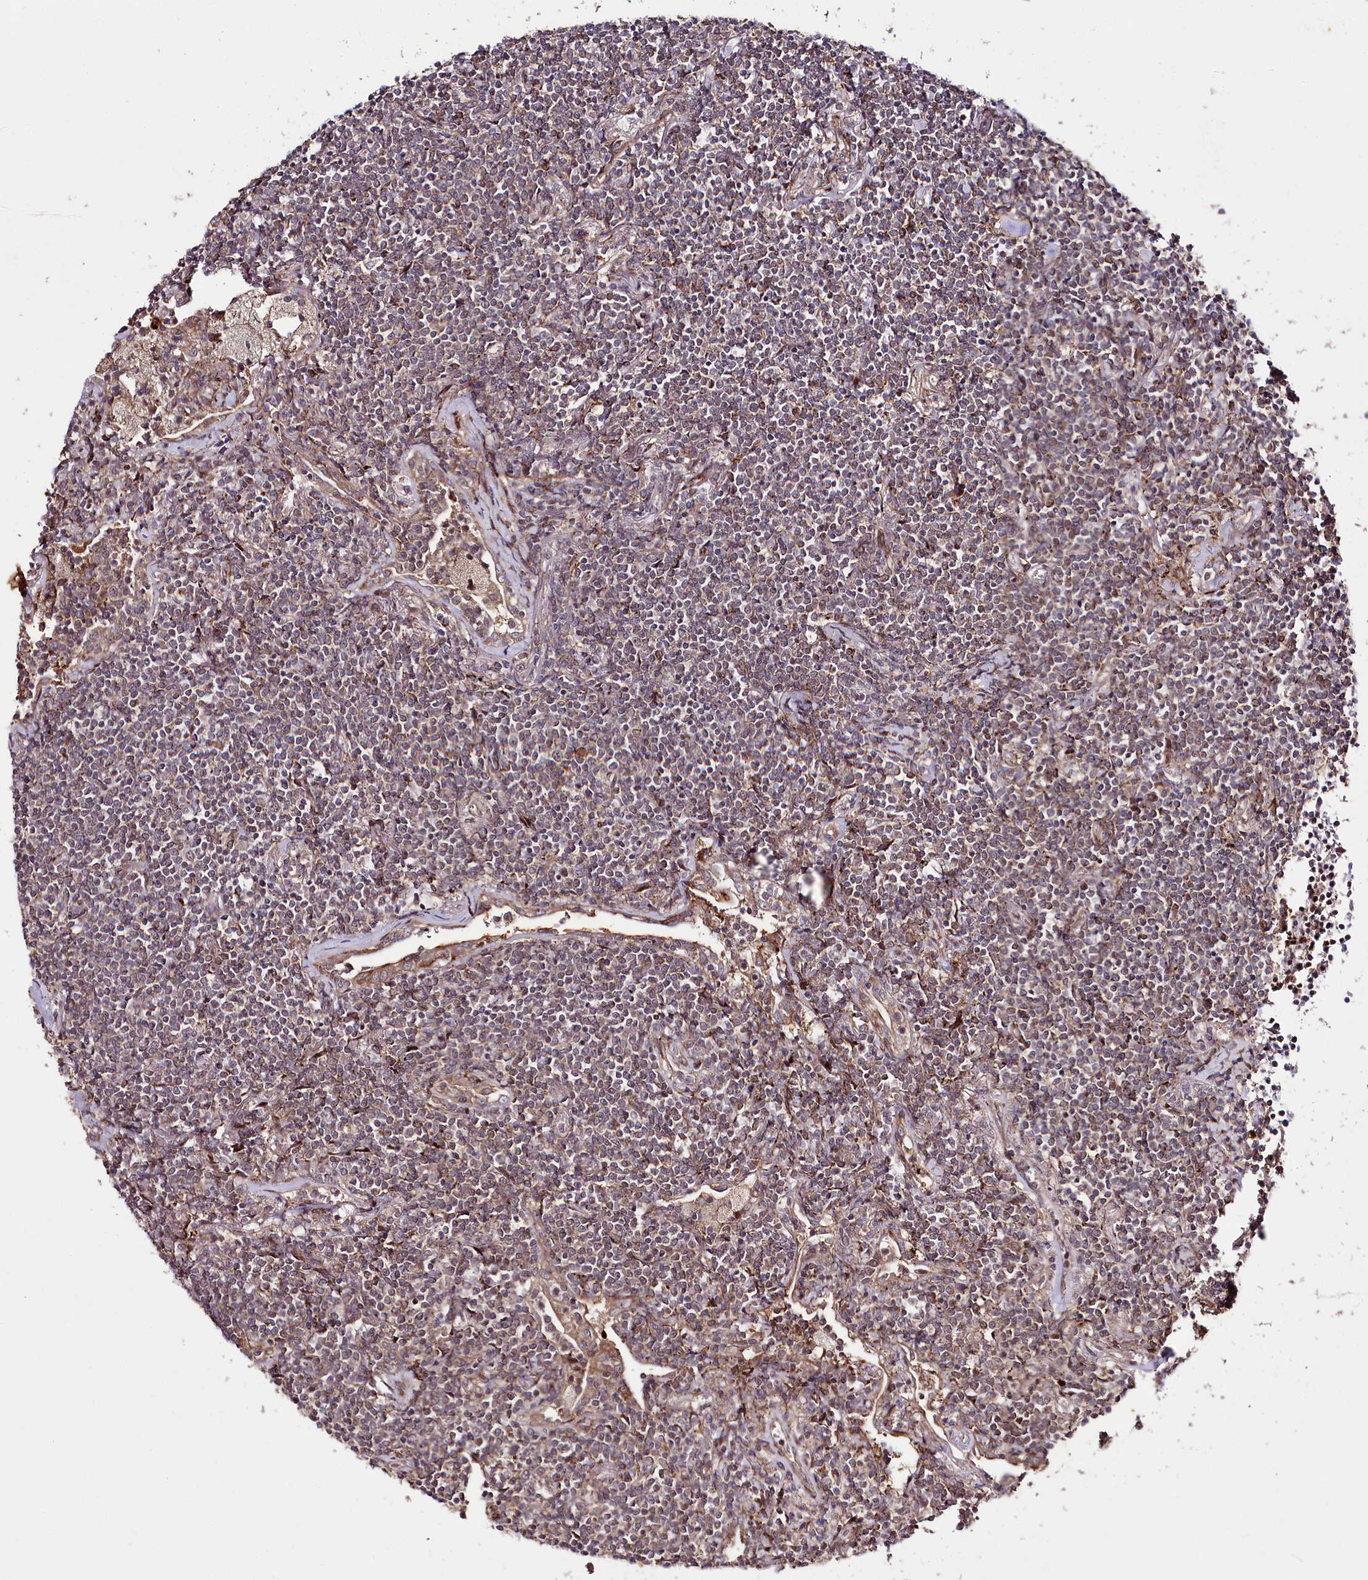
{"staining": {"intensity": "moderate", "quantity": "25%-75%", "location": "cytoplasmic/membranous"}, "tissue": "lymphoma", "cell_type": "Tumor cells", "image_type": "cancer", "snomed": [{"axis": "morphology", "description": "Malignant lymphoma, non-Hodgkin's type, Low grade"}, {"axis": "topography", "description": "Lung"}], "caption": "Moderate cytoplasmic/membranous staining is identified in about 25%-75% of tumor cells in malignant lymphoma, non-Hodgkin's type (low-grade).", "gene": "PHLDB1", "patient": {"sex": "female", "age": 71}}